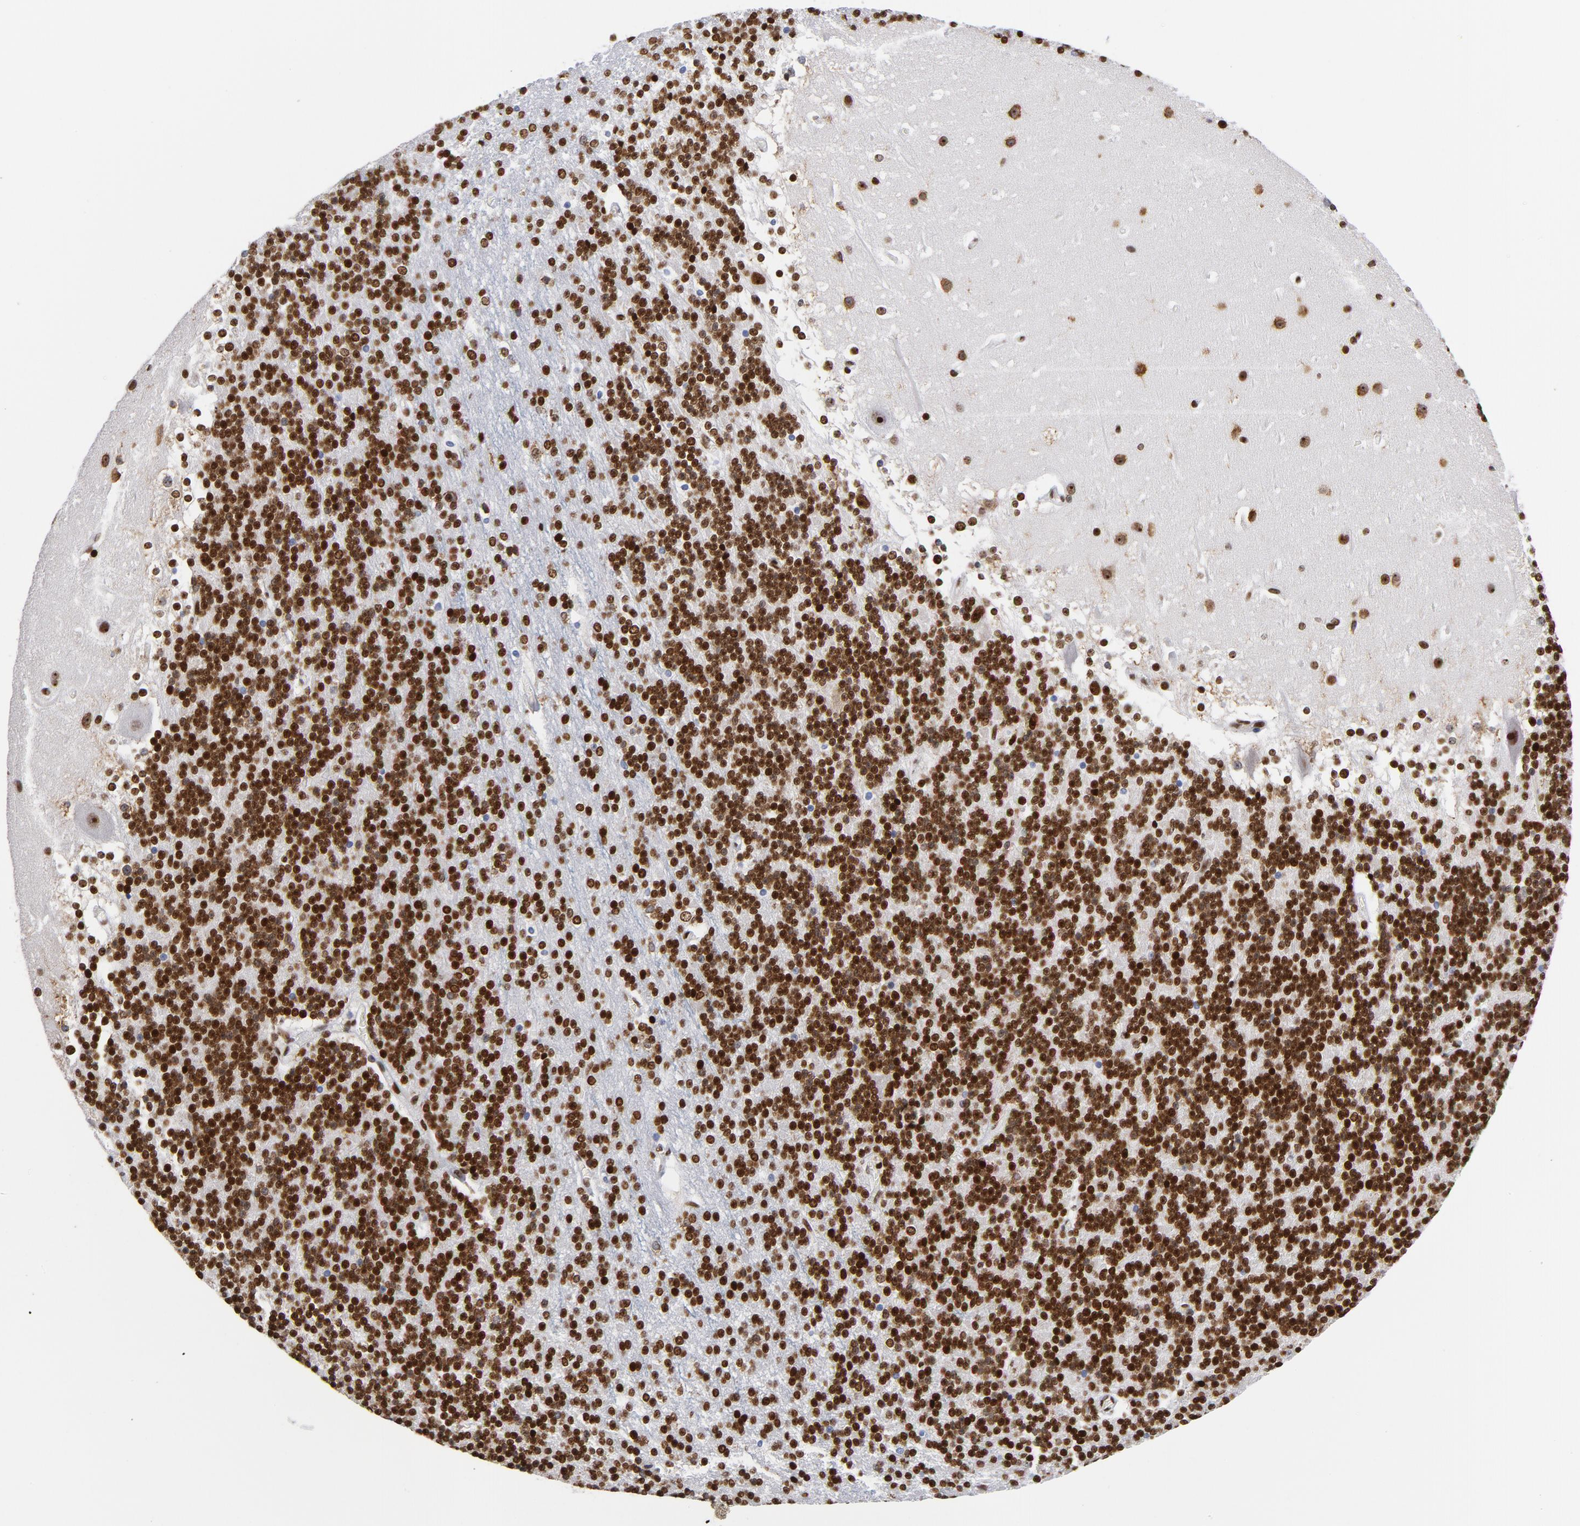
{"staining": {"intensity": "strong", "quantity": ">75%", "location": "nuclear"}, "tissue": "cerebellum", "cell_type": "Cells in granular layer", "image_type": "normal", "snomed": [{"axis": "morphology", "description": "Normal tissue, NOS"}, {"axis": "topography", "description": "Cerebellum"}], "caption": "Immunohistochemical staining of unremarkable human cerebellum exhibits >75% levels of strong nuclear protein staining in approximately >75% of cells in granular layer. Using DAB (3,3'-diaminobenzidine) (brown) and hematoxylin (blue) stains, captured at high magnification using brightfield microscopy.", "gene": "TOP2B", "patient": {"sex": "female", "age": 19}}